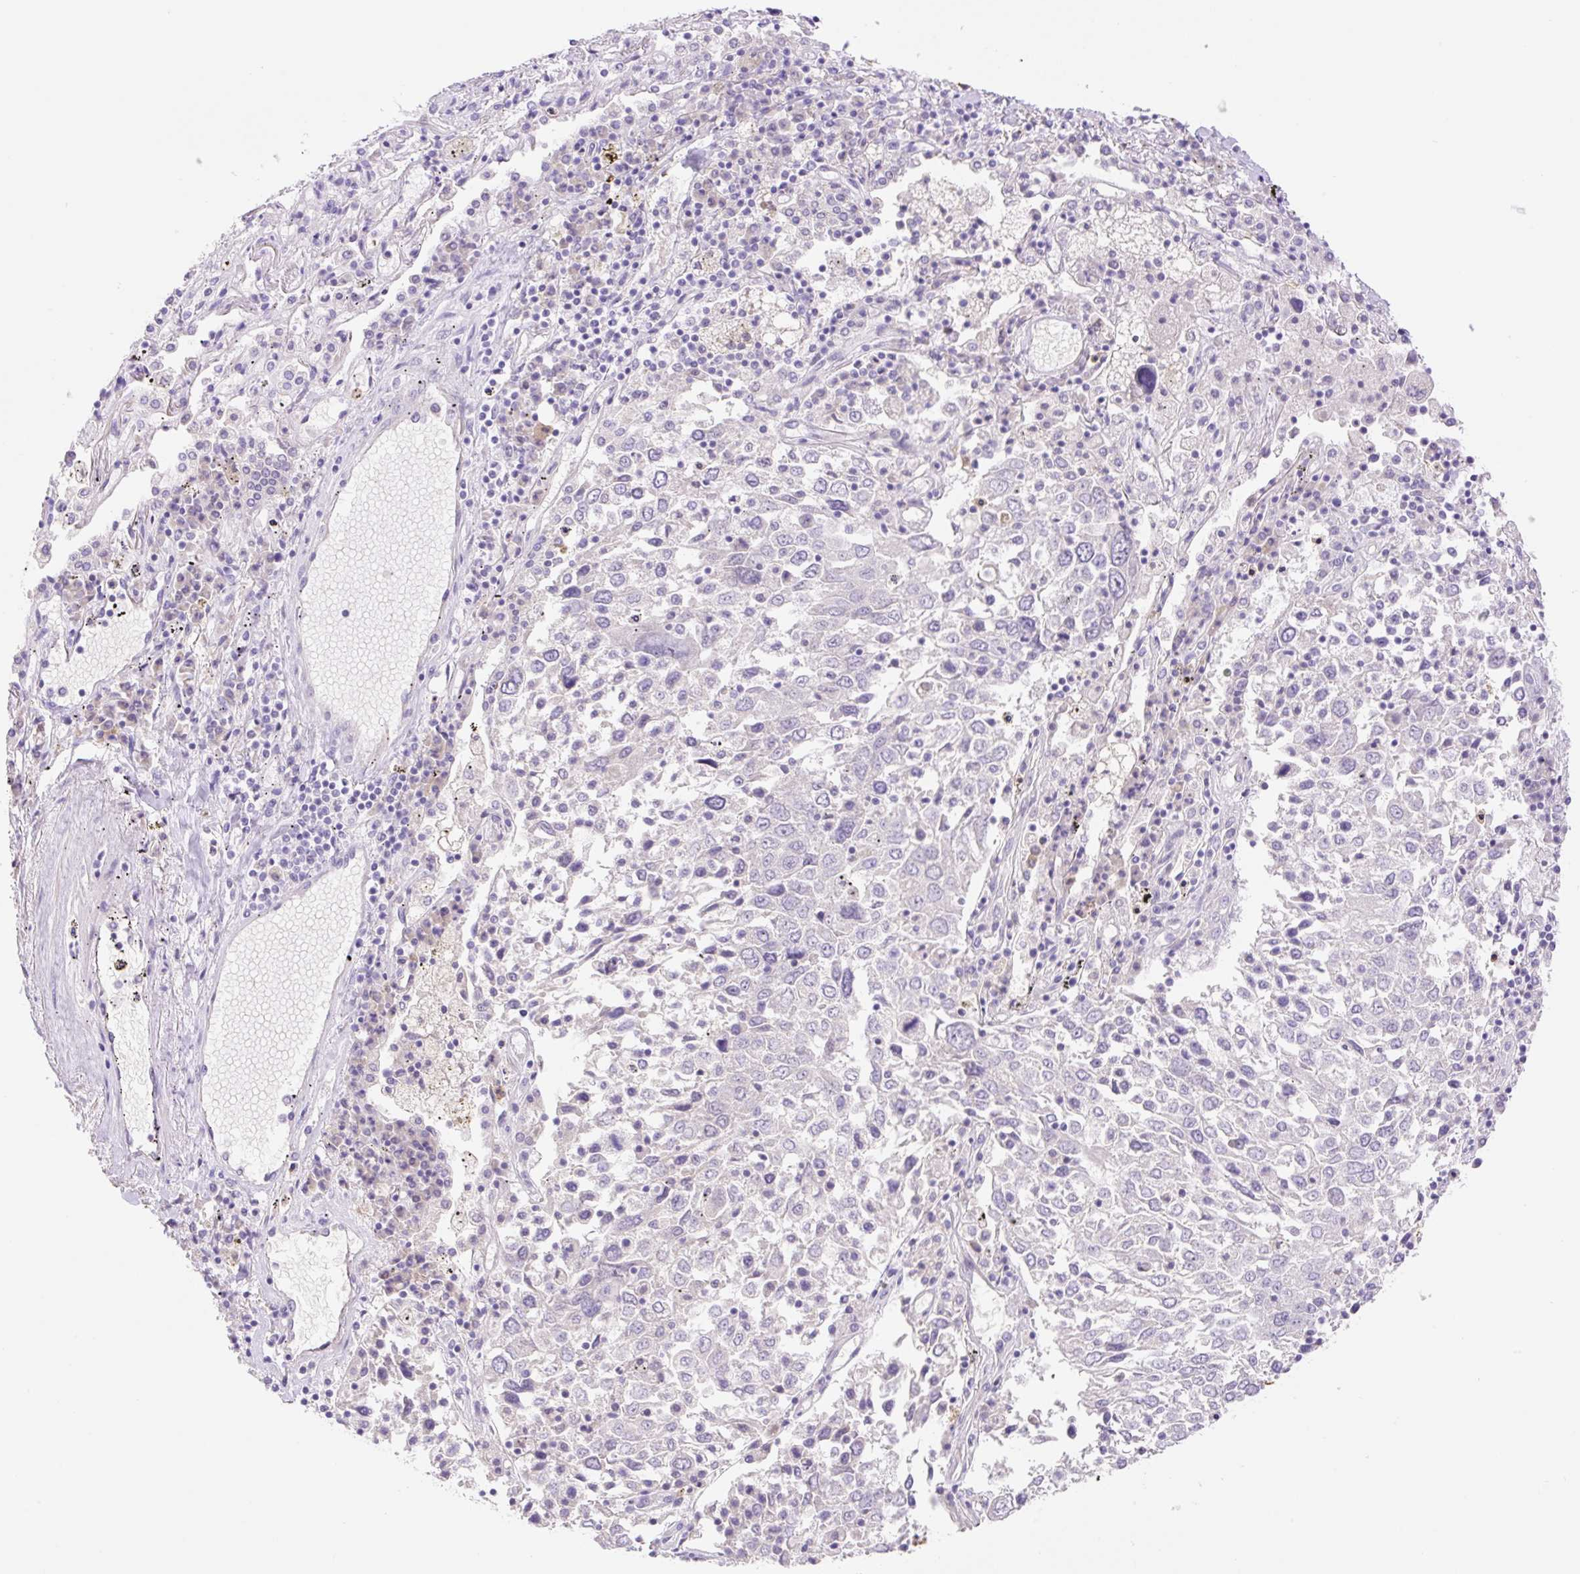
{"staining": {"intensity": "negative", "quantity": "none", "location": "none"}, "tissue": "lung cancer", "cell_type": "Tumor cells", "image_type": "cancer", "snomed": [{"axis": "morphology", "description": "Squamous cell carcinoma, NOS"}, {"axis": "topography", "description": "Lung"}], "caption": "Image shows no protein positivity in tumor cells of squamous cell carcinoma (lung) tissue.", "gene": "DENND5A", "patient": {"sex": "male", "age": 65}}